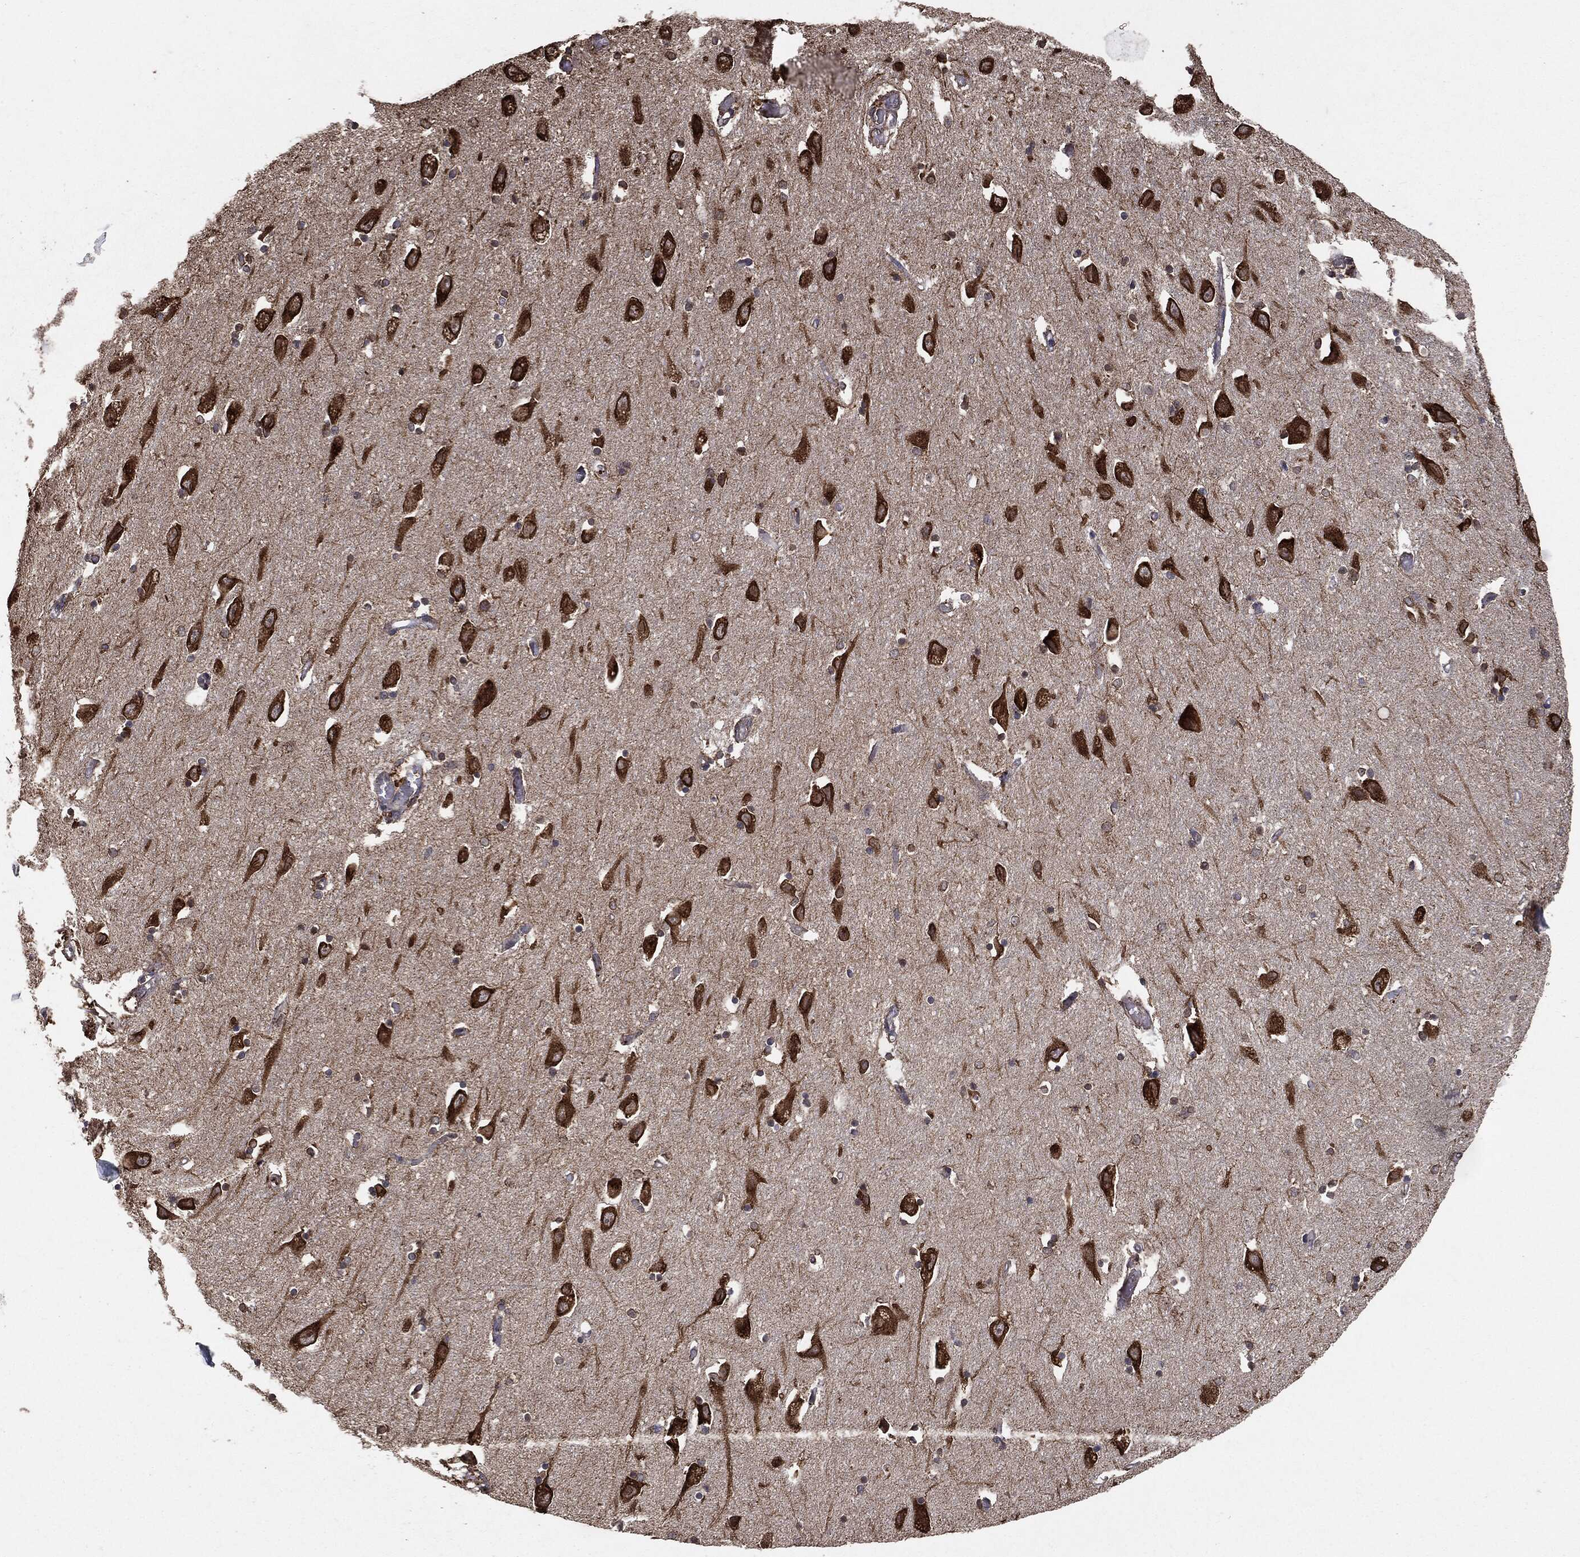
{"staining": {"intensity": "negative", "quantity": "none", "location": "none"}, "tissue": "hippocampus", "cell_type": "Glial cells", "image_type": "normal", "snomed": [{"axis": "morphology", "description": "Normal tissue, NOS"}, {"axis": "topography", "description": "Lateral ventricle wall"}, {"axis": "topography", "description": "Hippocampus"}], "caption": "Normal hippocampus was stained to show a protein in brown. There is no significant positivity in glial cells. Nuclei are stained in blue.", "gene": "MTOR", "patient": {"sex": "female", "age": 63}}